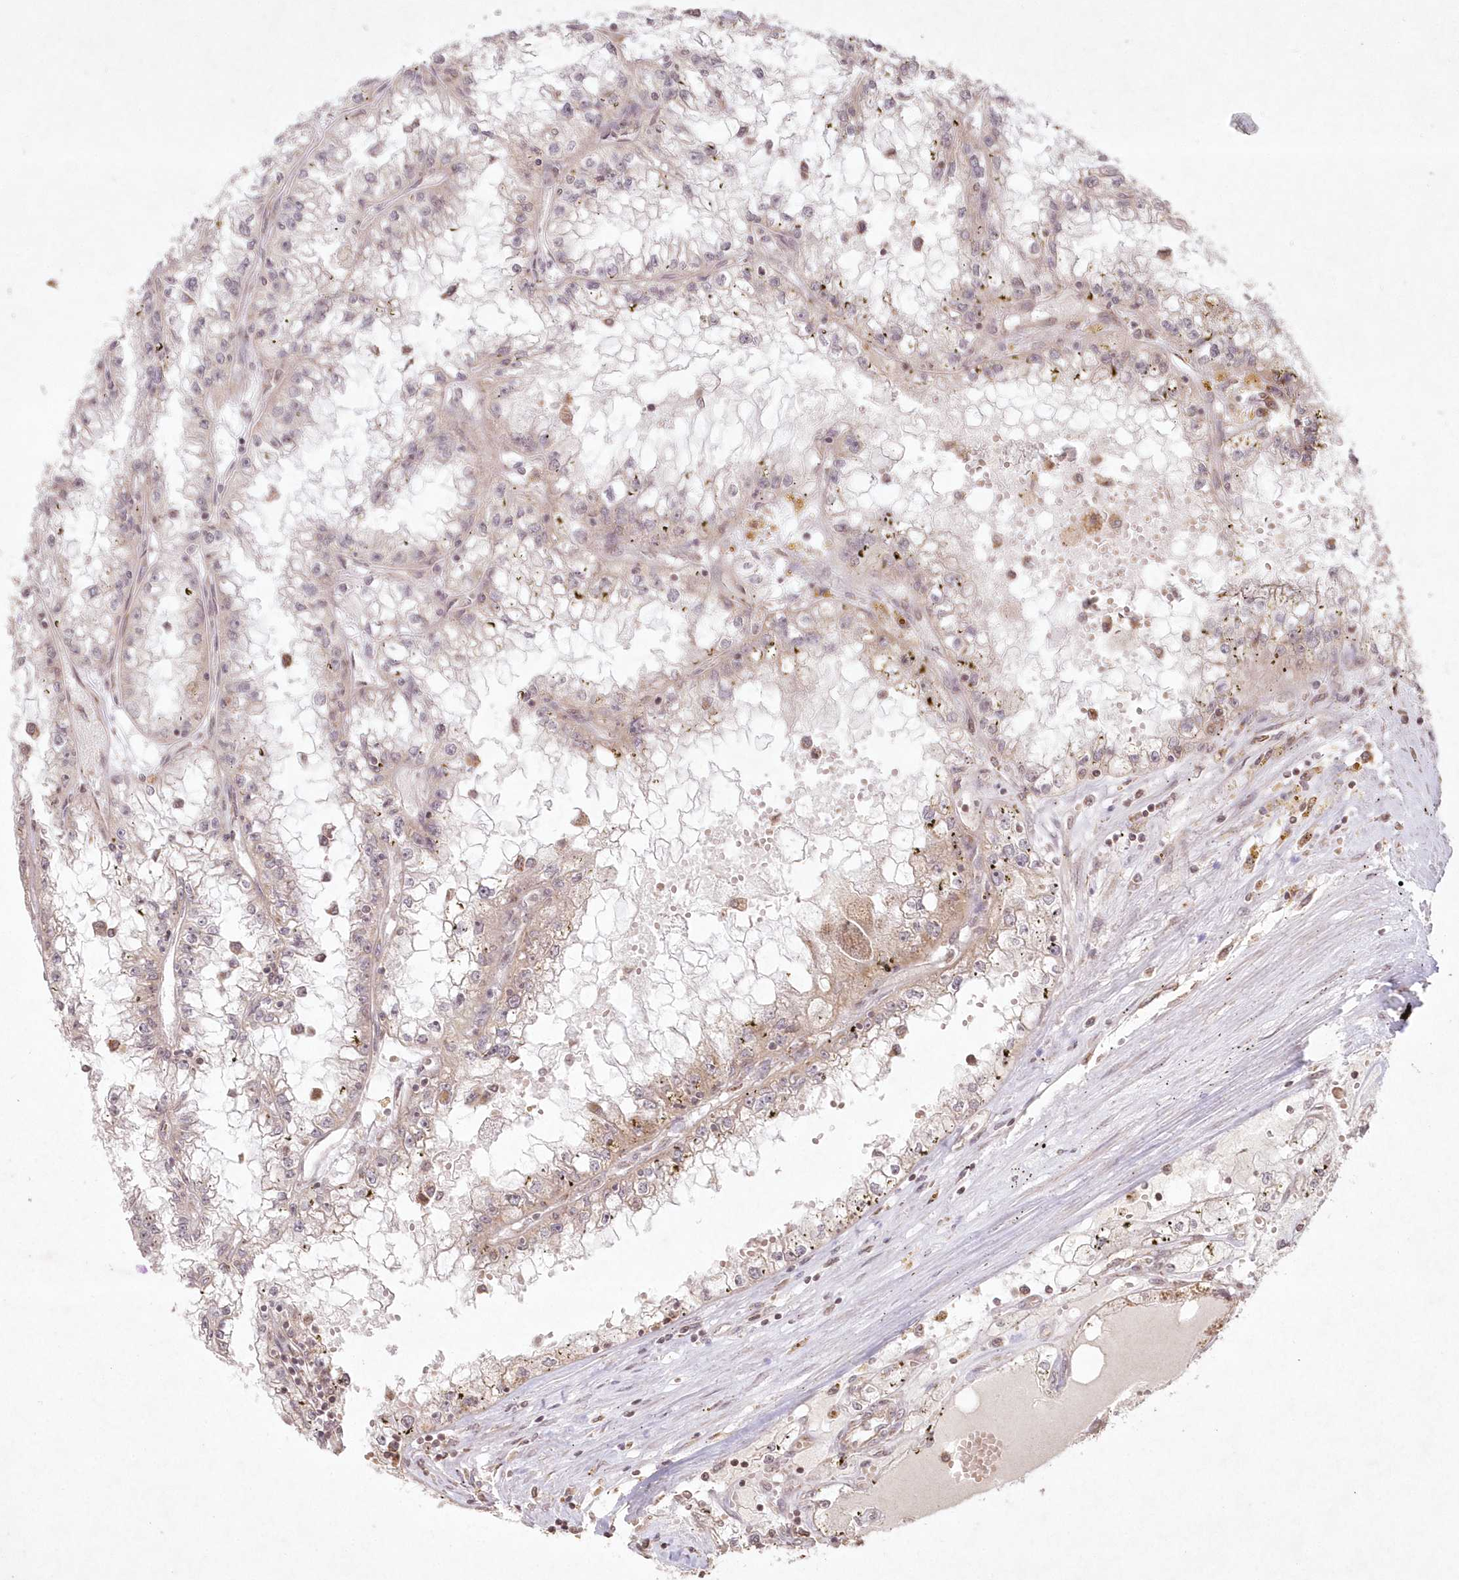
{"staining": {"intensity": "weak", "quantity": "<25%", "location": "cytoplasmic/membranous"}, "tissue": "renal cancer", "cell_type": "Tumor cells", "image_type": "cancer", "snomed": [{"axis": "morphology", "description": "Adenocarcinoma, NOS"}, {"axis": "topography", "description": "Kidney"}], "caption": "High power microscopy micrograph of an IHC image of renal cancer (adenocarcinoma), revealing no significant expression in tumor cells.", "gene": "LRPPRC", "patient": {"sex": "male", "age": 56}}